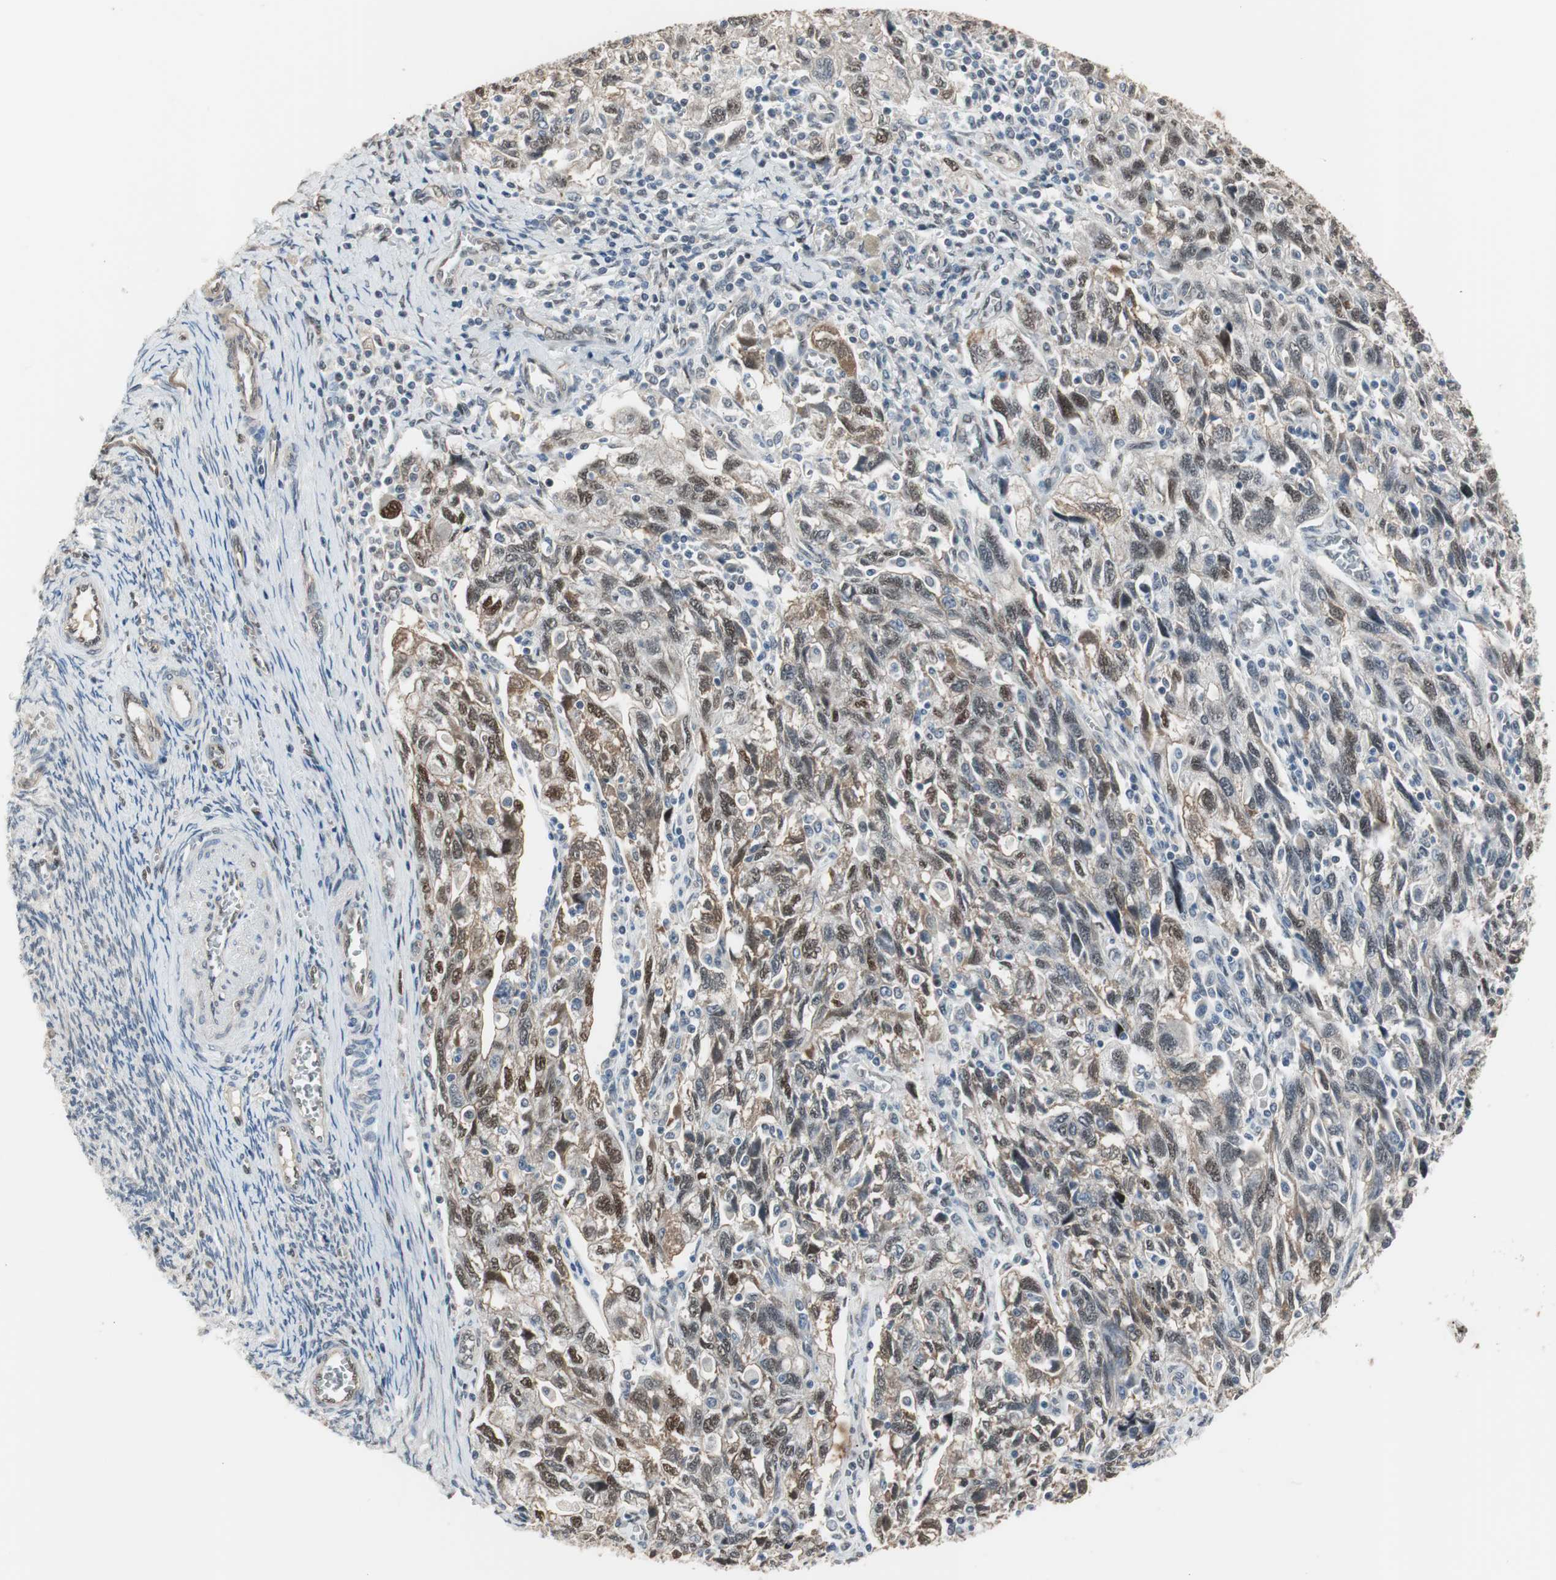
{"staining": {"intensity": "weak", "quantity": "25%-75%", "location": "cytoplasmic/membranous,nuclear"}, "tissue": "ovarian cancer", "cell_type": "Tumor cells", "image_type": "cancer", "snomed": [{"axis": "morphology", "description": "Carcinoma, NOS"}, {"axis": "morphology", "description": "Cystadenocarcinoma, serous, NOS"}, {"axis": "topography", "description": "Ovary"}], "caption": "The micrograph demonstrates staining of ovarian cancer (serous cystadenocarcinoma), revealing weak cytoplasmic/membranous and nuclear protein positivity (brown color) within tumor cells. (Brightfield microscopy of DAB IHC at high magnification).", "gene": "PML", "patient": {"sex": "female", "age": 69}}